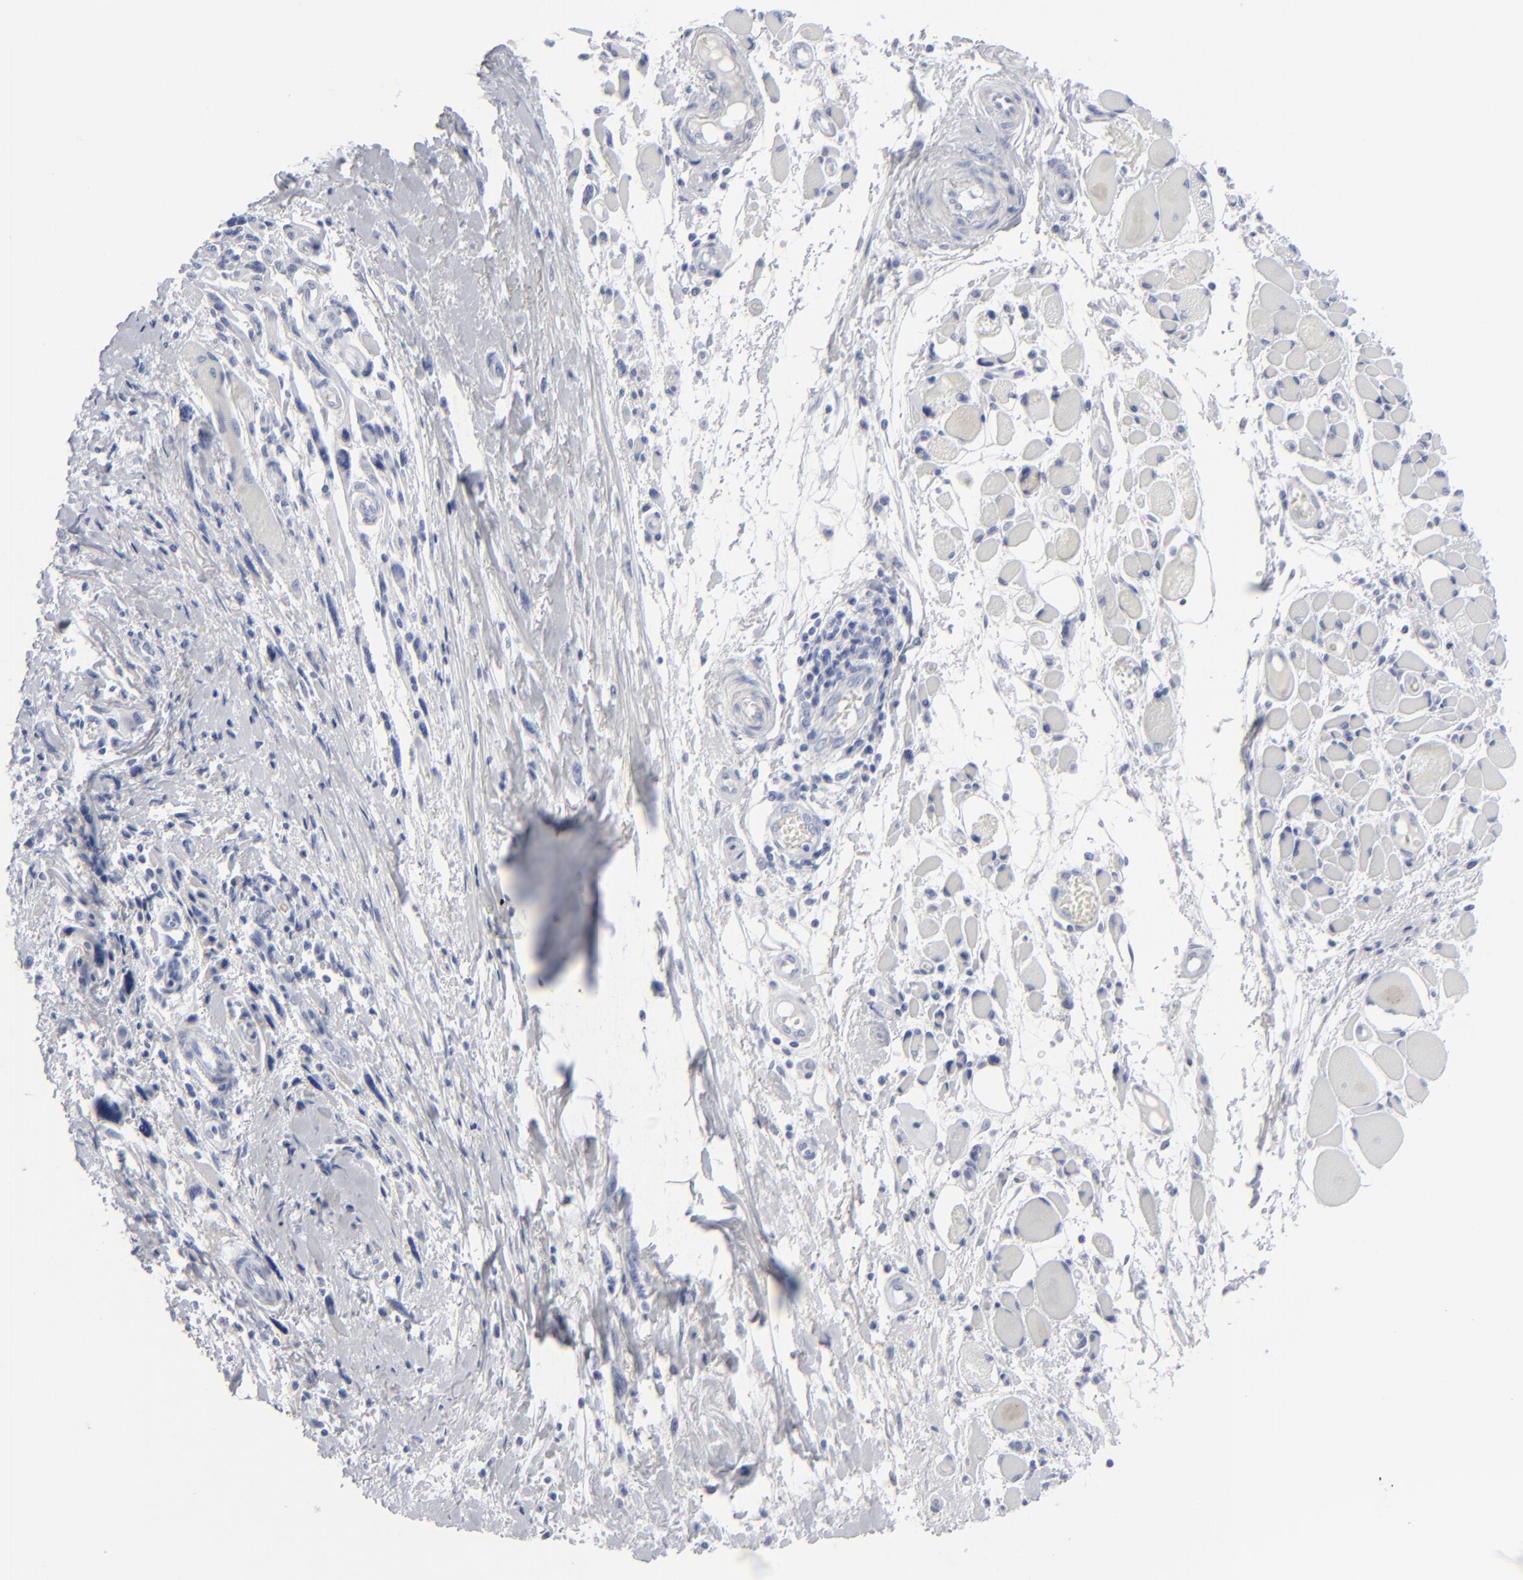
{"staining": {"intensity": "negative", "quantity": "none", "location": "none"}, "tissue": "melanoma", "cell_type": "Tumor cells", "image_type": "cancer", "snomed": [{"axis": "morphology", "description": "Malignant melanoma, NOS"}, {"axis": "topography", "description": "Skin"}], "caption": "A high-resolution micrograph shows IHC staining of melanoma, which displays no significant positivity in tumor cells. (Immunohistochemistry, brightfield microscopy, high magnification).", "gene": "MSLN", "patient": {"sex": "male", "age": 91}}